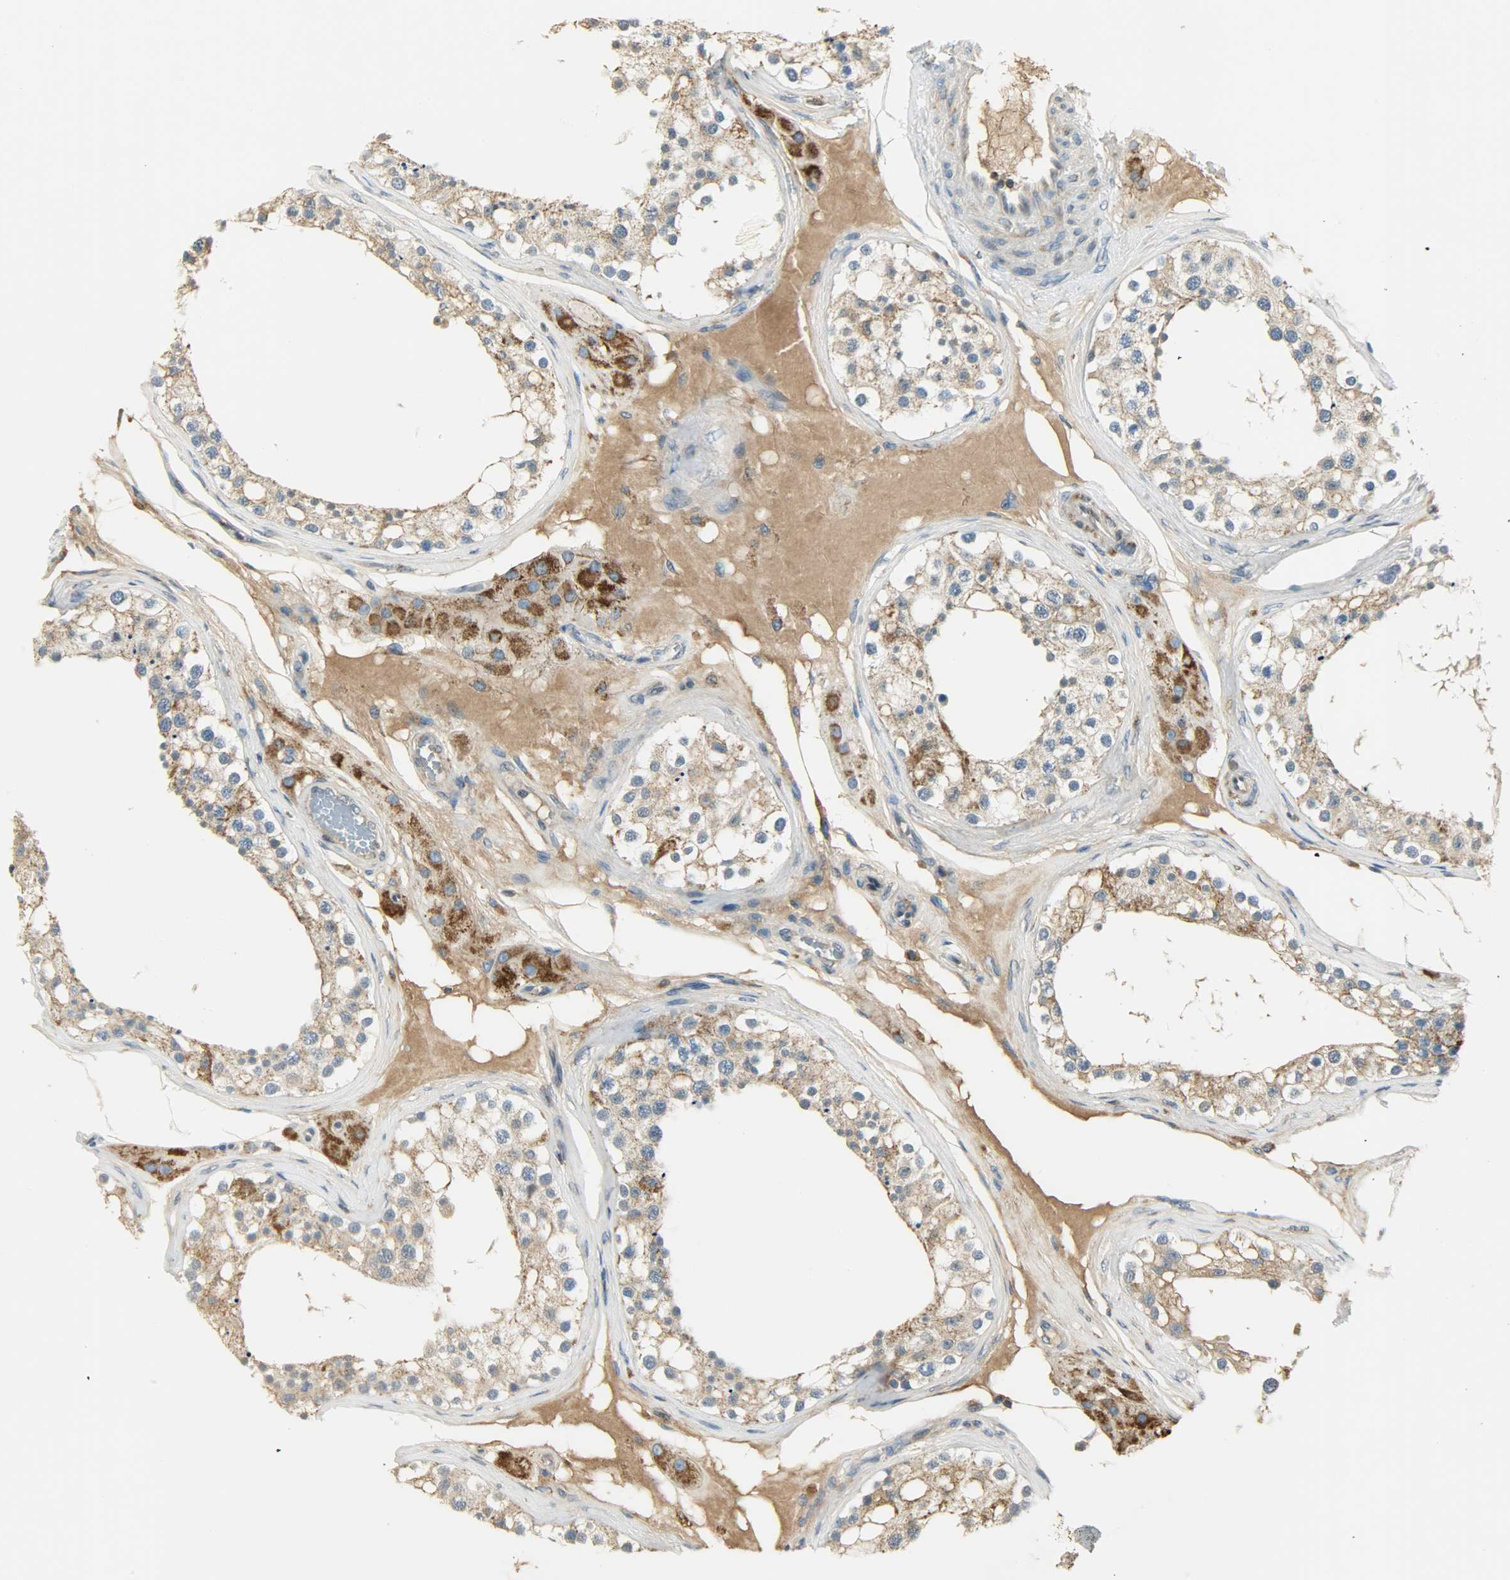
{"staining": {"intensity": "negative", "quantity": "none", "location": "none"}, "tissue": "testis", "cell_type": "Cells in seminiferous ducts", "image_type": "normal", "snomed": [{"axis": "morphology", "description": "Normal tissue, NOS"}, {"axis": "topography", "description": "Testis"}], "caption": "The image exhibits no staining of cells in seminiferous ducts in unremarkable testis.", "gene": "NNT", "patient": {"sex": "male", "age": 68}}